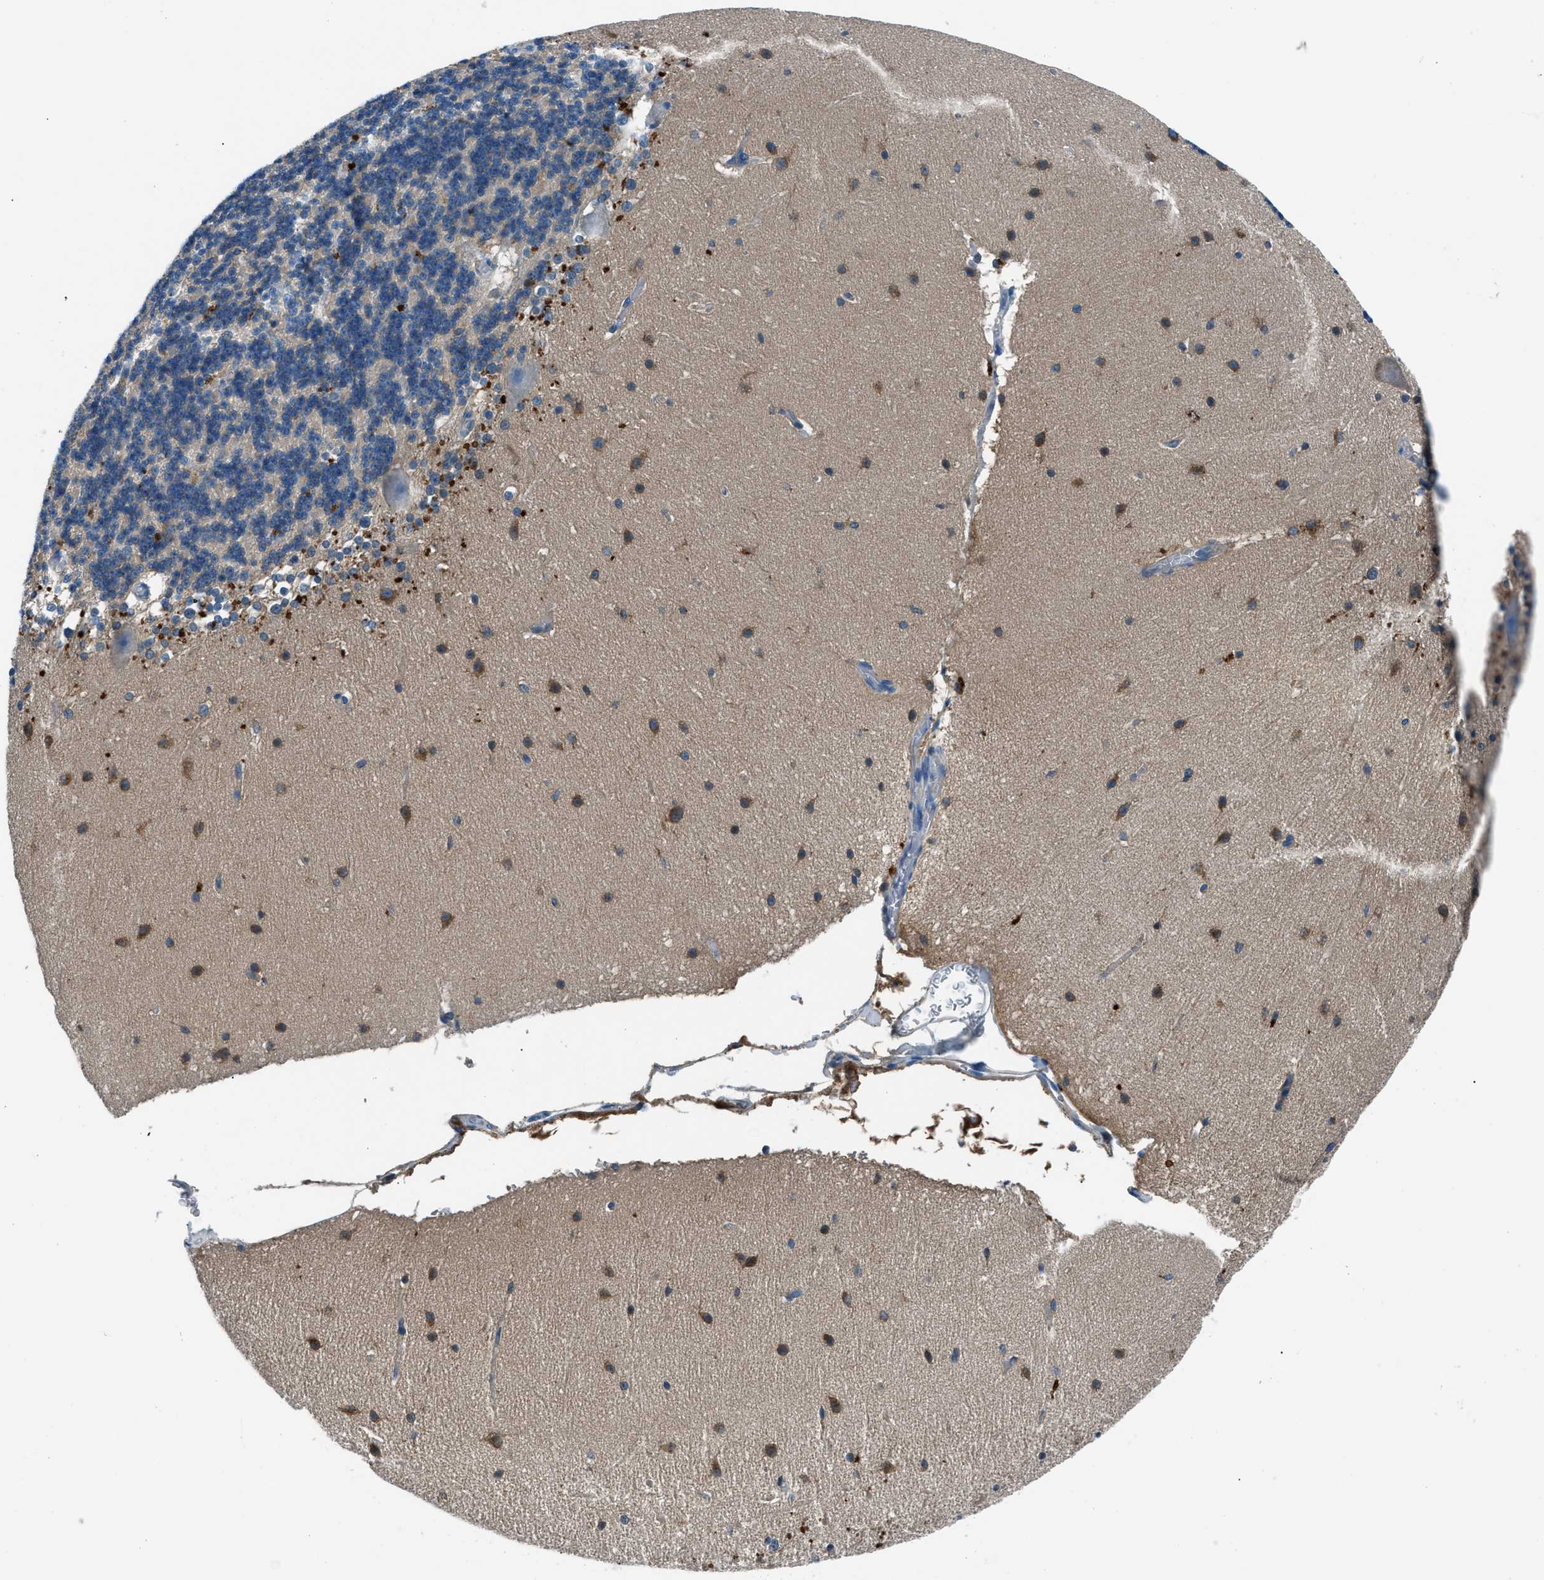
{"staining": {"intensity": "negative", "quantity": "none", "location": "none"}, "tissue": "cerebellum", "cell_type": "Cells in granular layer", "image_type": "normal", "snomed": [{"axis": "morphology", "description": "Normal tissue, NOS"}, {"axis": "topography", "description": "Cerebellum"}], "caption": "High power microscopy histopathology image of an immunohistochemistry photomicrograph of unremarkable cerebellum, revealing no significant positivity in cells in granular layer.", "gene": "SARS1", "patient": {"sex": "female", "age": 19}}